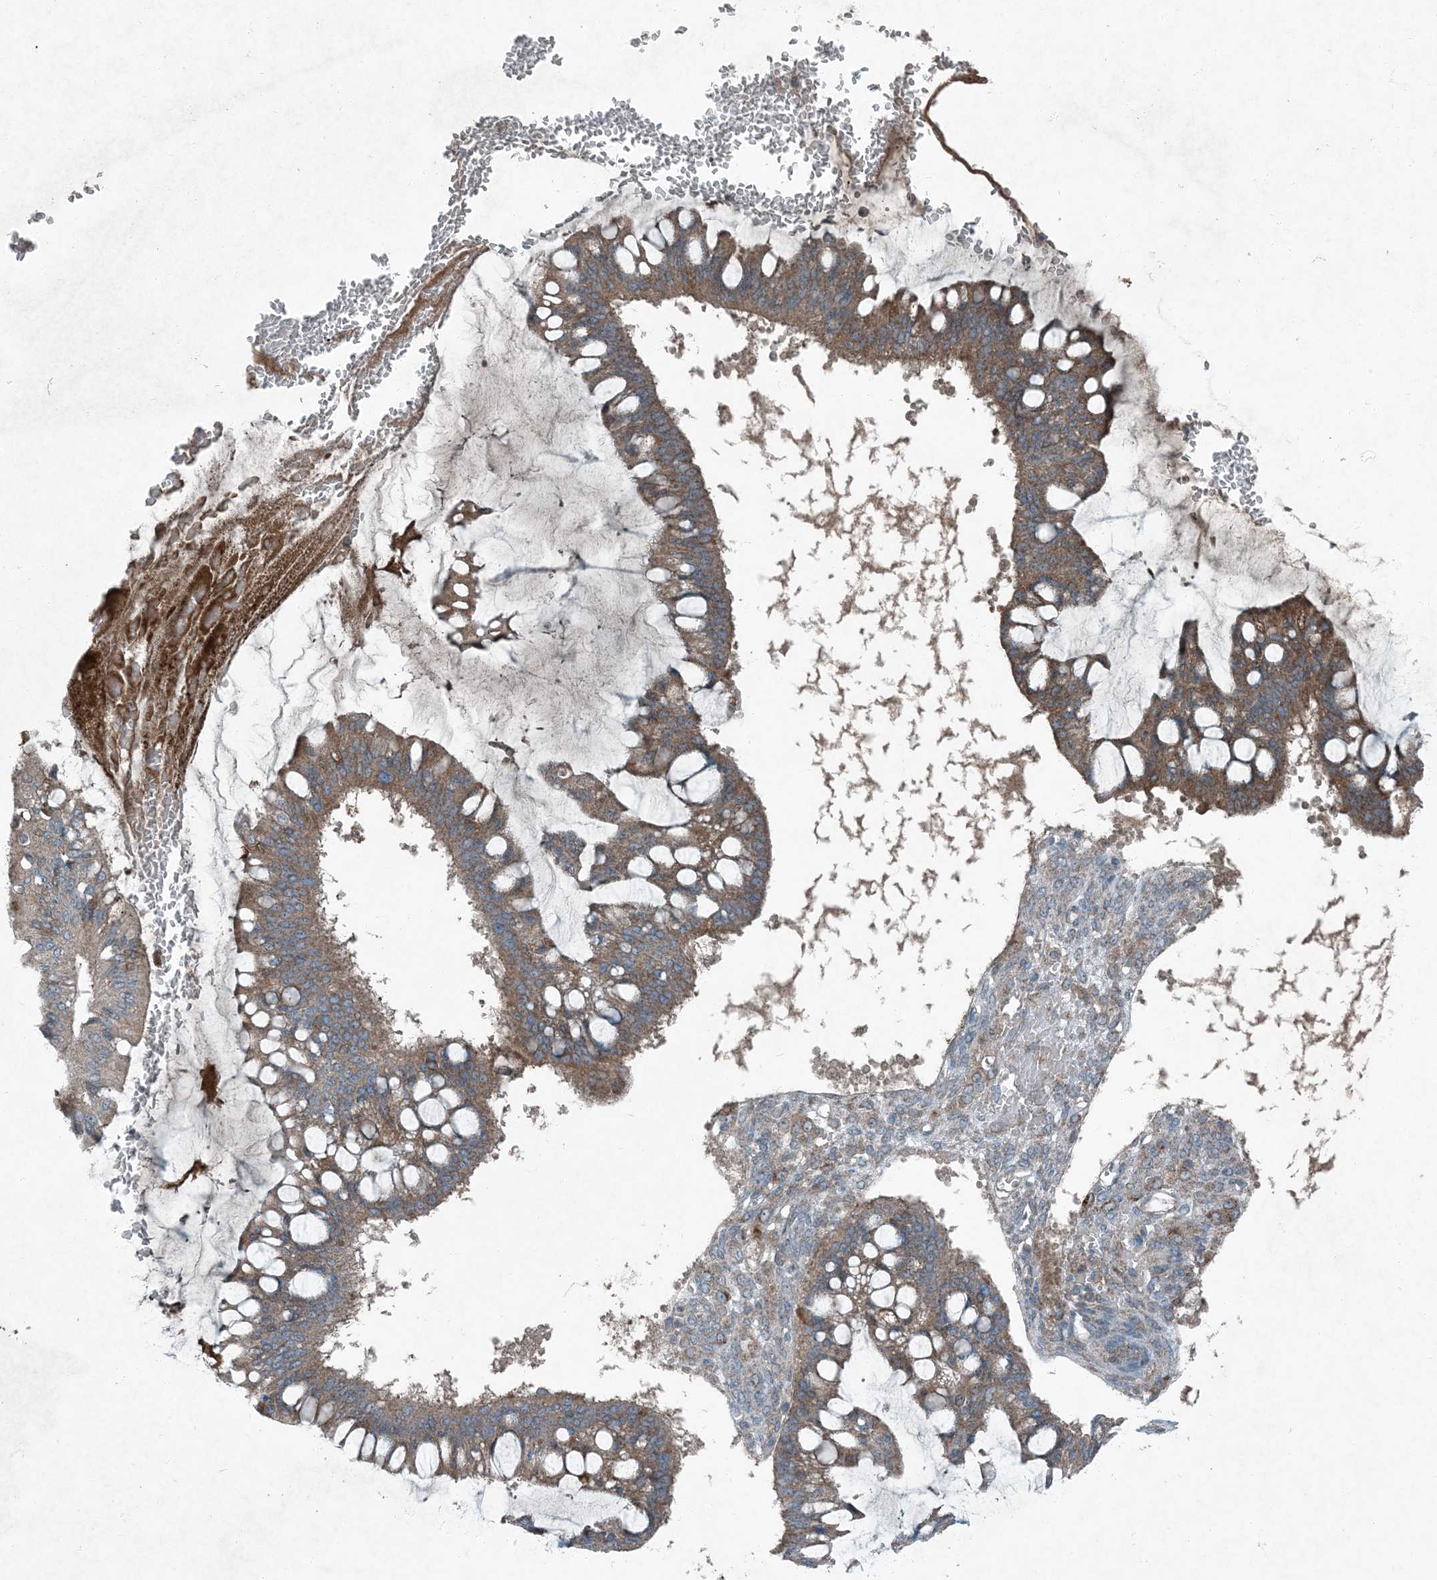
{"staining": {"intensity": "moderate", "quantity": ">75%", "location": "cytoplasmic/membranous"}, "tissue": "ovarian cancer", "cell_type": "Tumor cells", "image_type": "cancer", "snomed": [{"axis": "morphology", "description": "Cystadenocarcinoma, mucinous, NOS"}, {"axis": "topography", "description": "Ovary"}], "caption": "A photomicrograph of mucinous cystadenocarcinoma (ovarian) stained for a protein displays moderate cytoplasmic/membranous brown staining in tumor cells. (DAB IHC, brown staining for protein, blue staining for nuclei).", "gene": "APOM", "patient": {"sex": "female", "age": 73}}